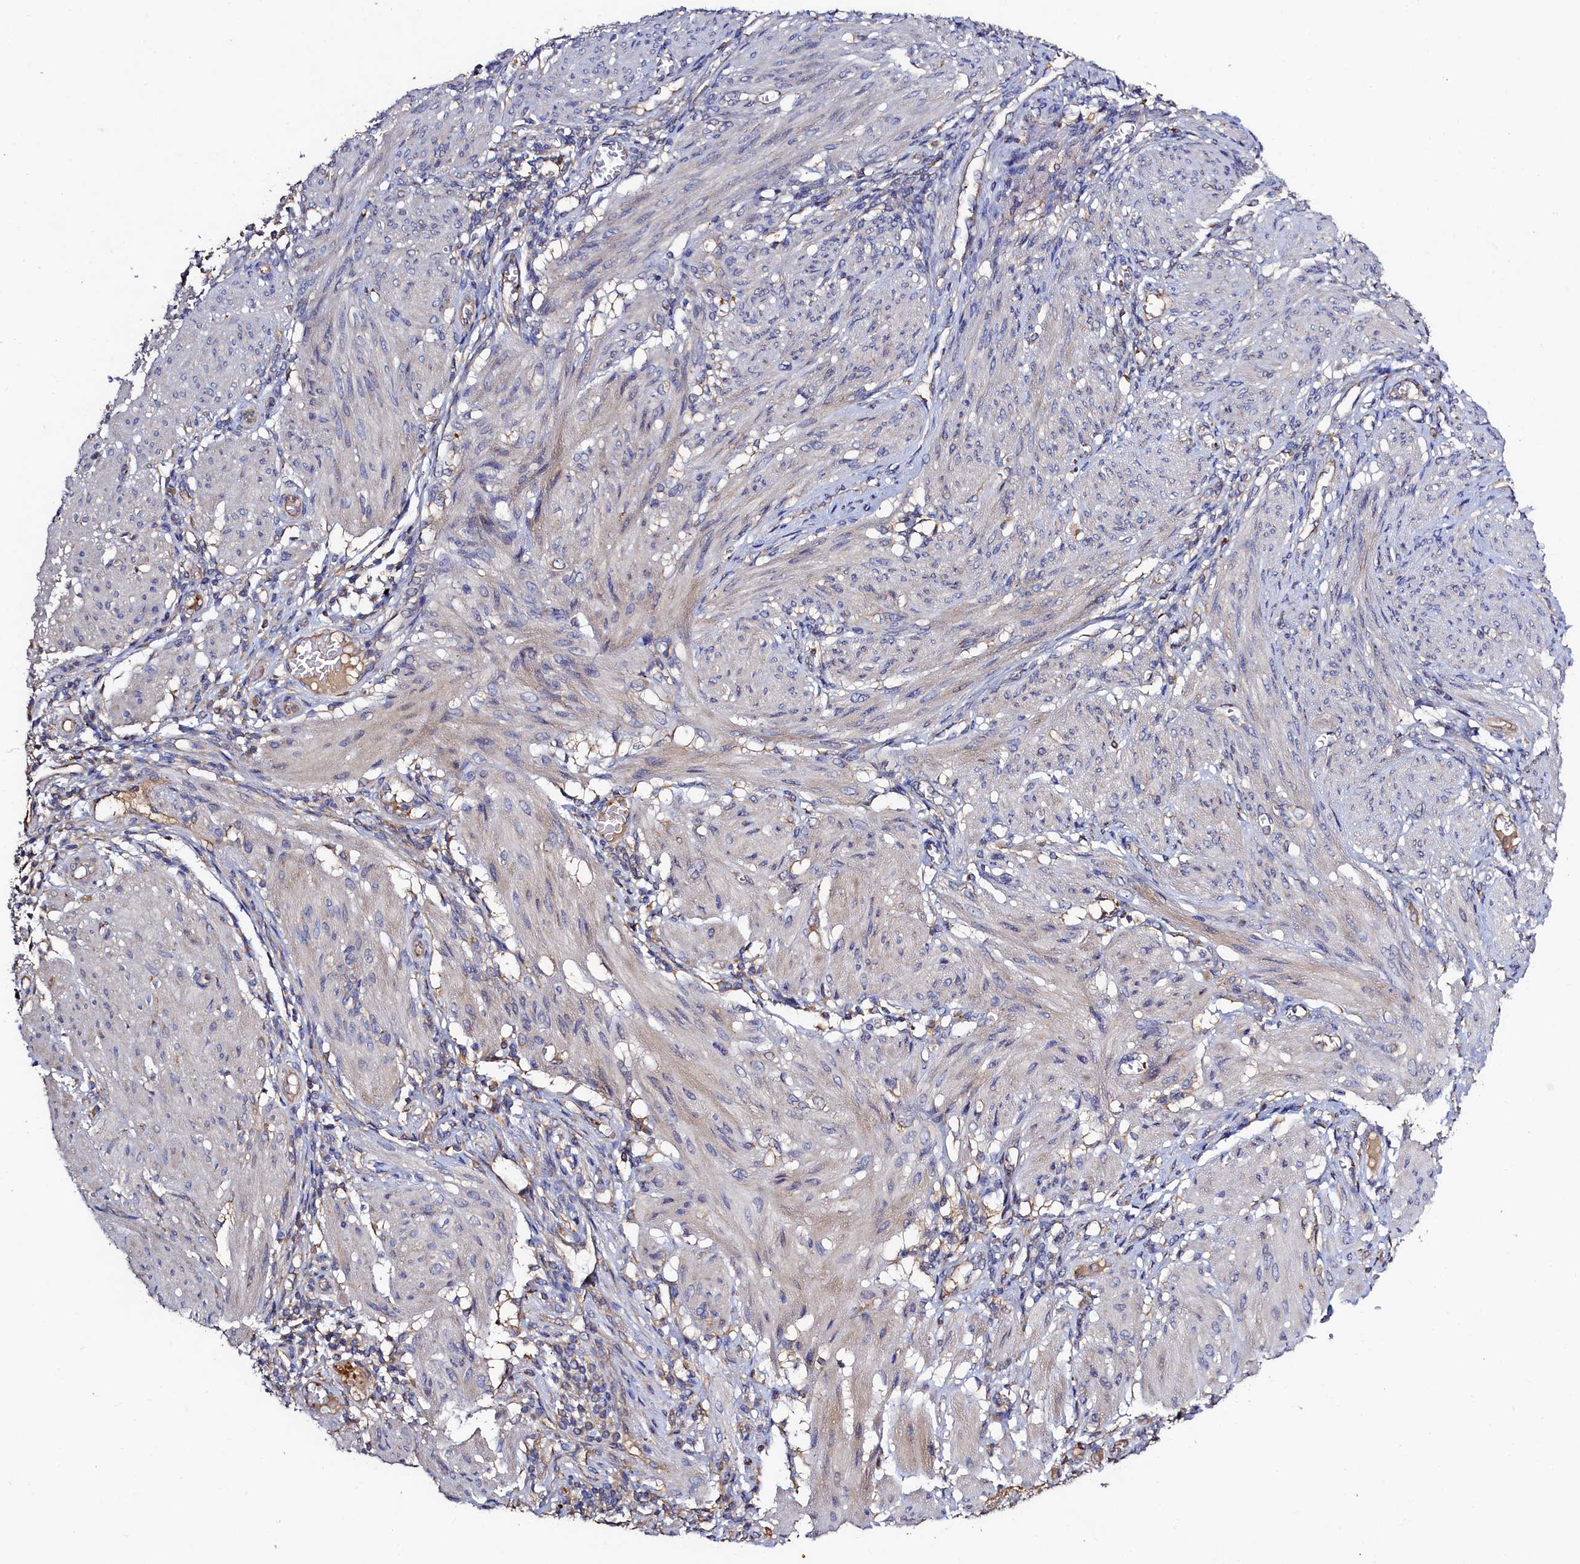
{"staining": {"intensity": "weak", "quantity": "<25%", "location": "cytoplasmic/membranous"}, "tissue": "smooth muscle", "cell_type": "Smooth muscle cells", "image_type": "normal", "snomed": [{"axis": "morphology", "description": "Normal tissue, NOS"}, {"axis": "topography", "description": "Smooth muscle"}], "caption": "There is no significant positivity in smooth muscle cells of smooth muscle. (DAB (3,3'-diaminobenzidine) IHC visualized using brightfield microscopy, high magnification).", "gene": "TK2", "patient": {"sex": "female", "age": 39}}